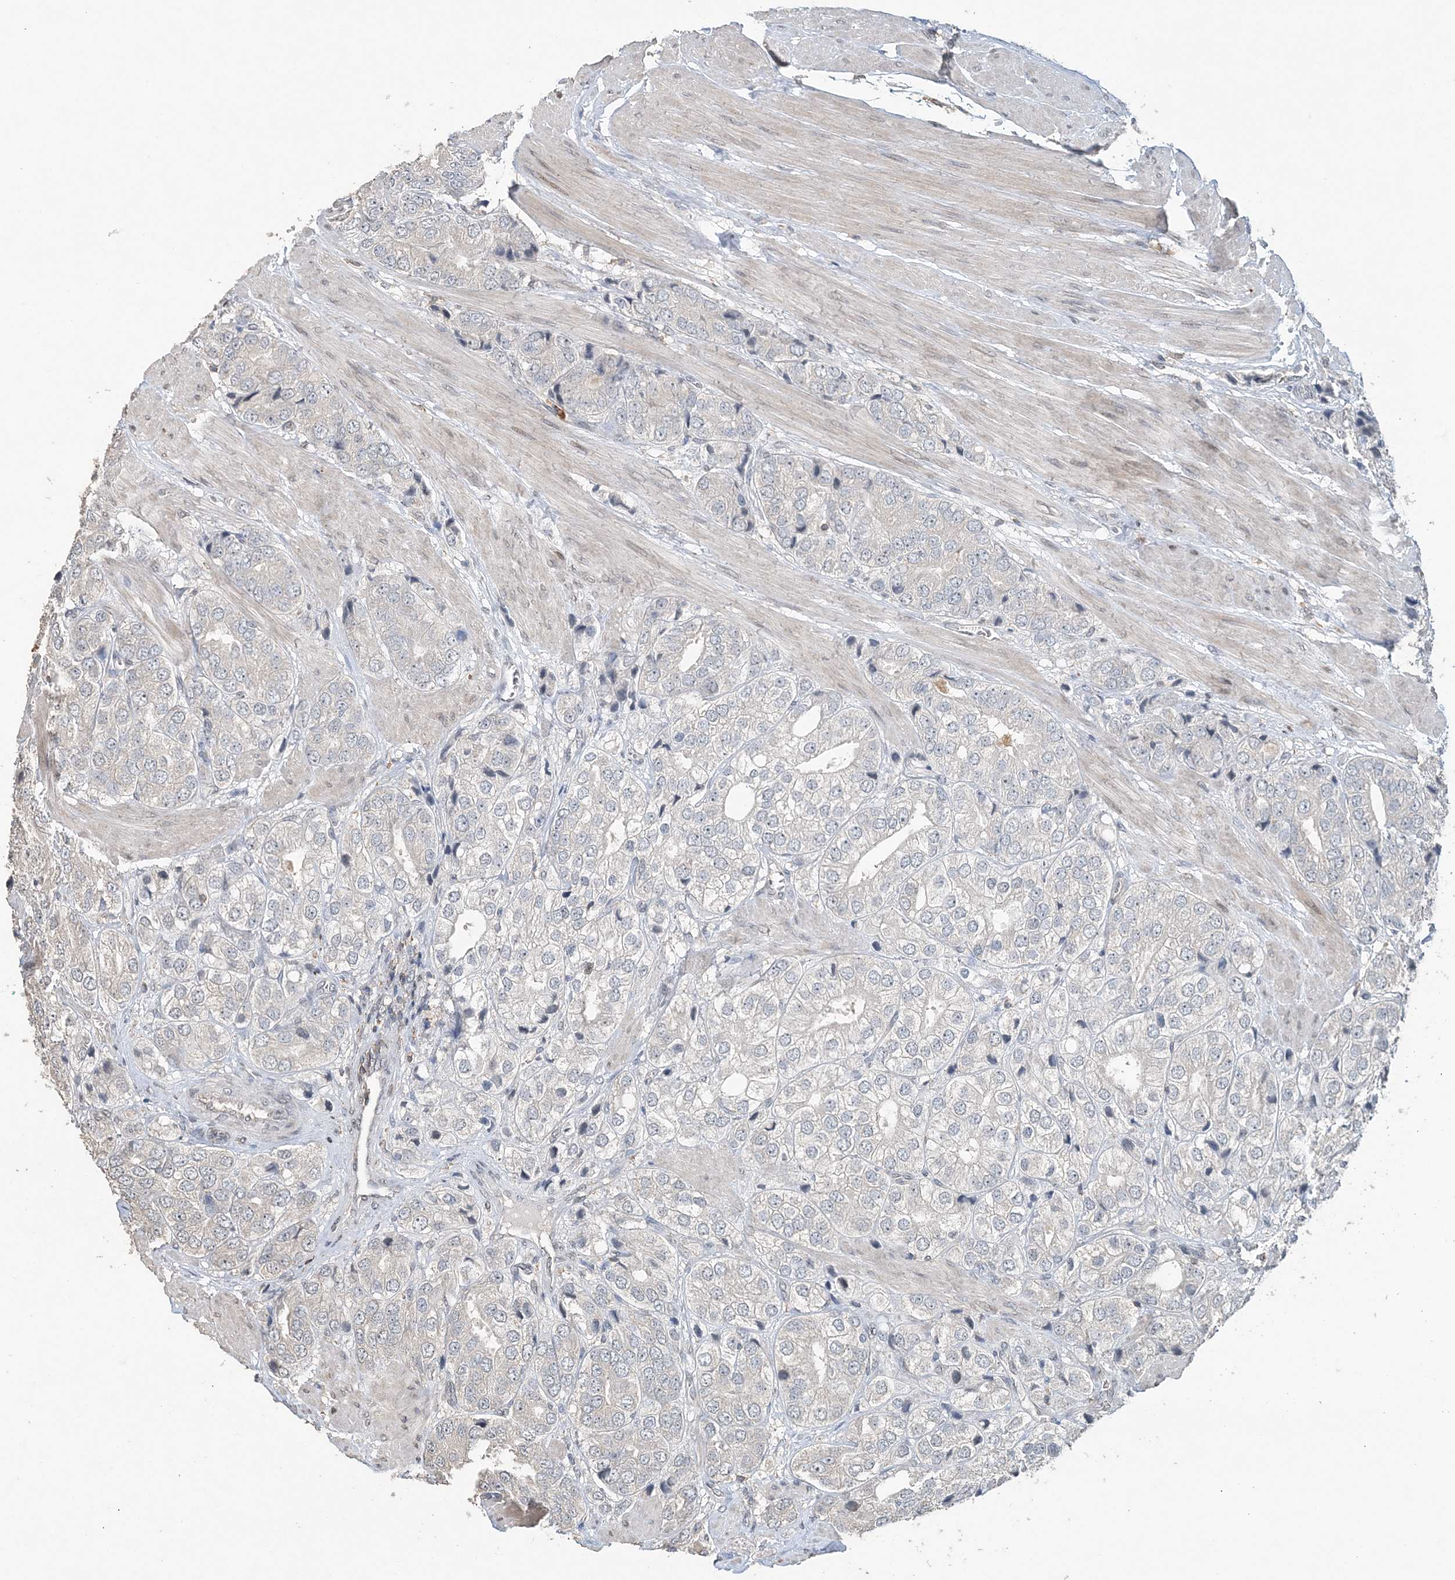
{"staining": {"intensity": "negative", "quantity": "none", "location": "none"}, "tissue": "prostate cancer", "cell_type": "Tumor cells", "image_type": "cancer", "snomed": [{"axis": "morphology", "description": "Adenocarcinoma, High grade"}, {"axis": "topography", "description": "Prostate"}], "caption": "High magnification brightfield microscopy of adenocarcinoma (high-grade) (prostate) stained with DAB (3,3'-diaminobenzidine) (brown) and counterstained with hematoxylin (blue): tumor cells show no significant expression.", "gene": "FAM110A", "patient": {"sex": "male", "age": 50}}